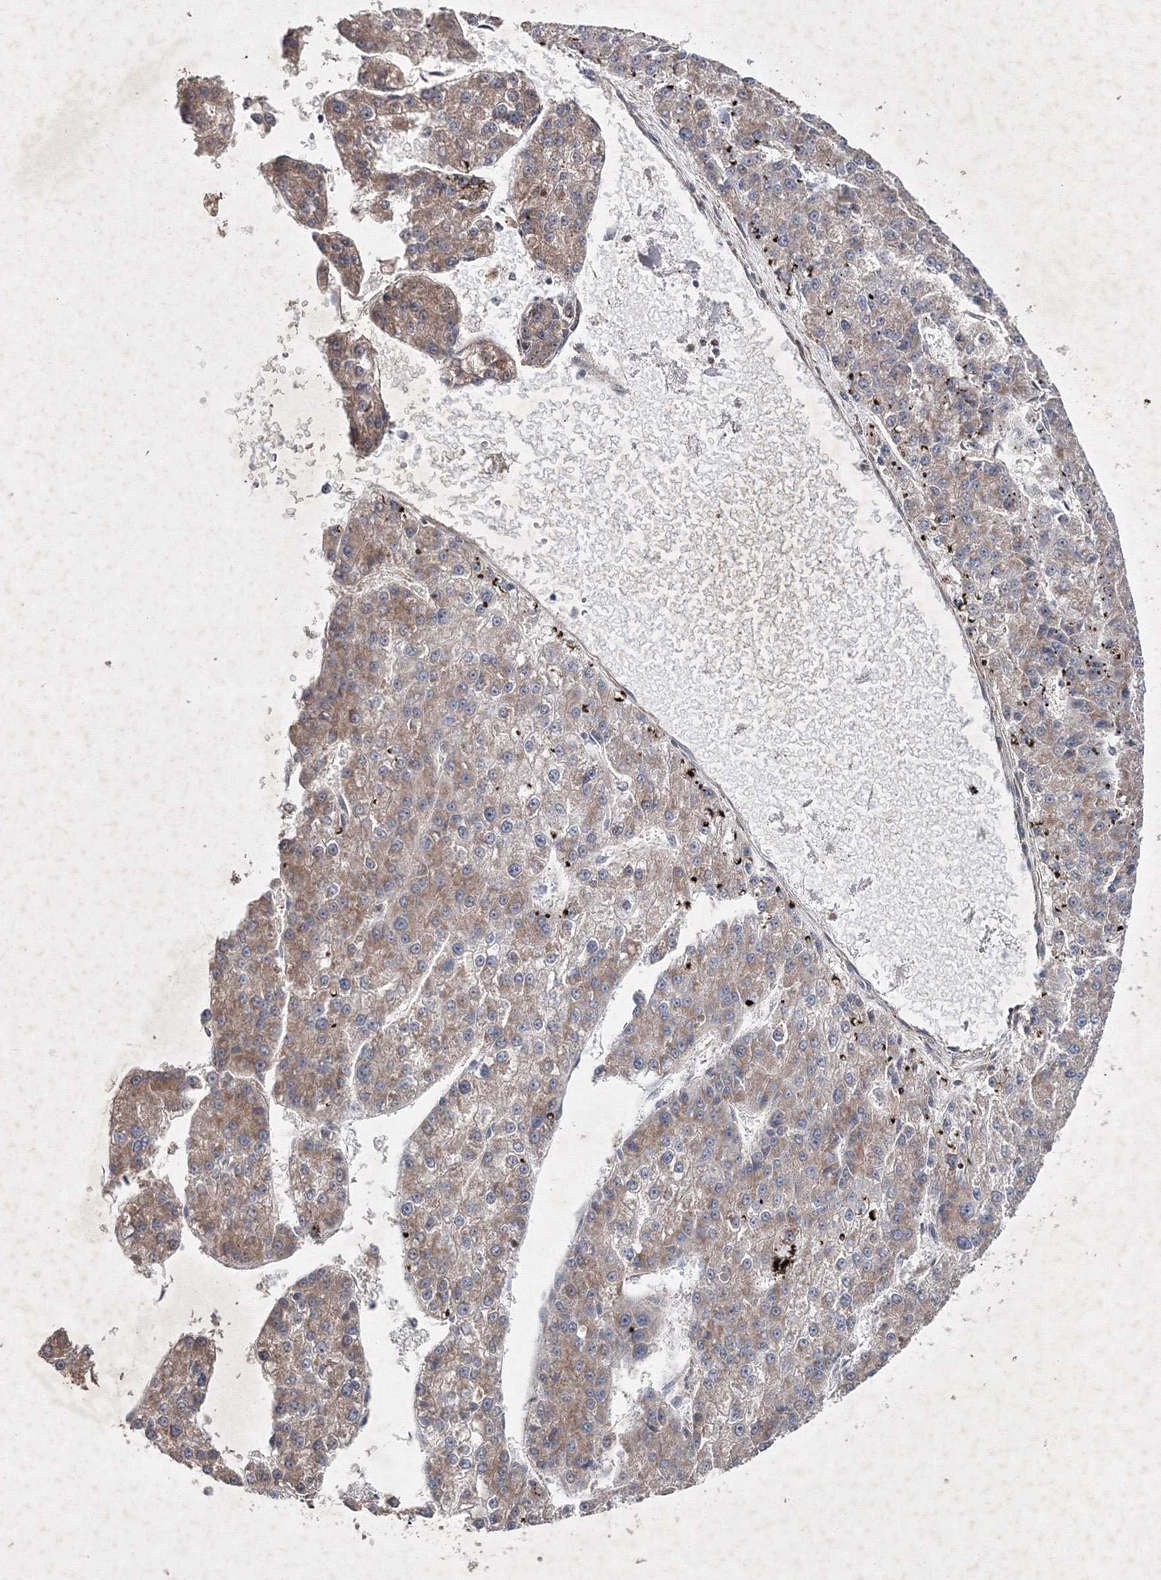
{"staining": {"intensity": "moderate", "quantity": ">75%", "location": "cytoplasmic/membranous"}, "tissue": "liver cancer", "cell_type": "Tumor cells", "image_type": "cancer", "snomed": [{"axis": "morphology", "description": "Carcinoma, Hepatocellular, NOS"}, {"axis": "topography", "description": "Liver"}], "caption": "A brown stain shows moderate cytoplasmic/membranous expression of a protein in liver cancer (hepatocellular carcinoma) tumor cells.", "gene": "GFM1", "patient": {"sex": "female", "age": 73}}